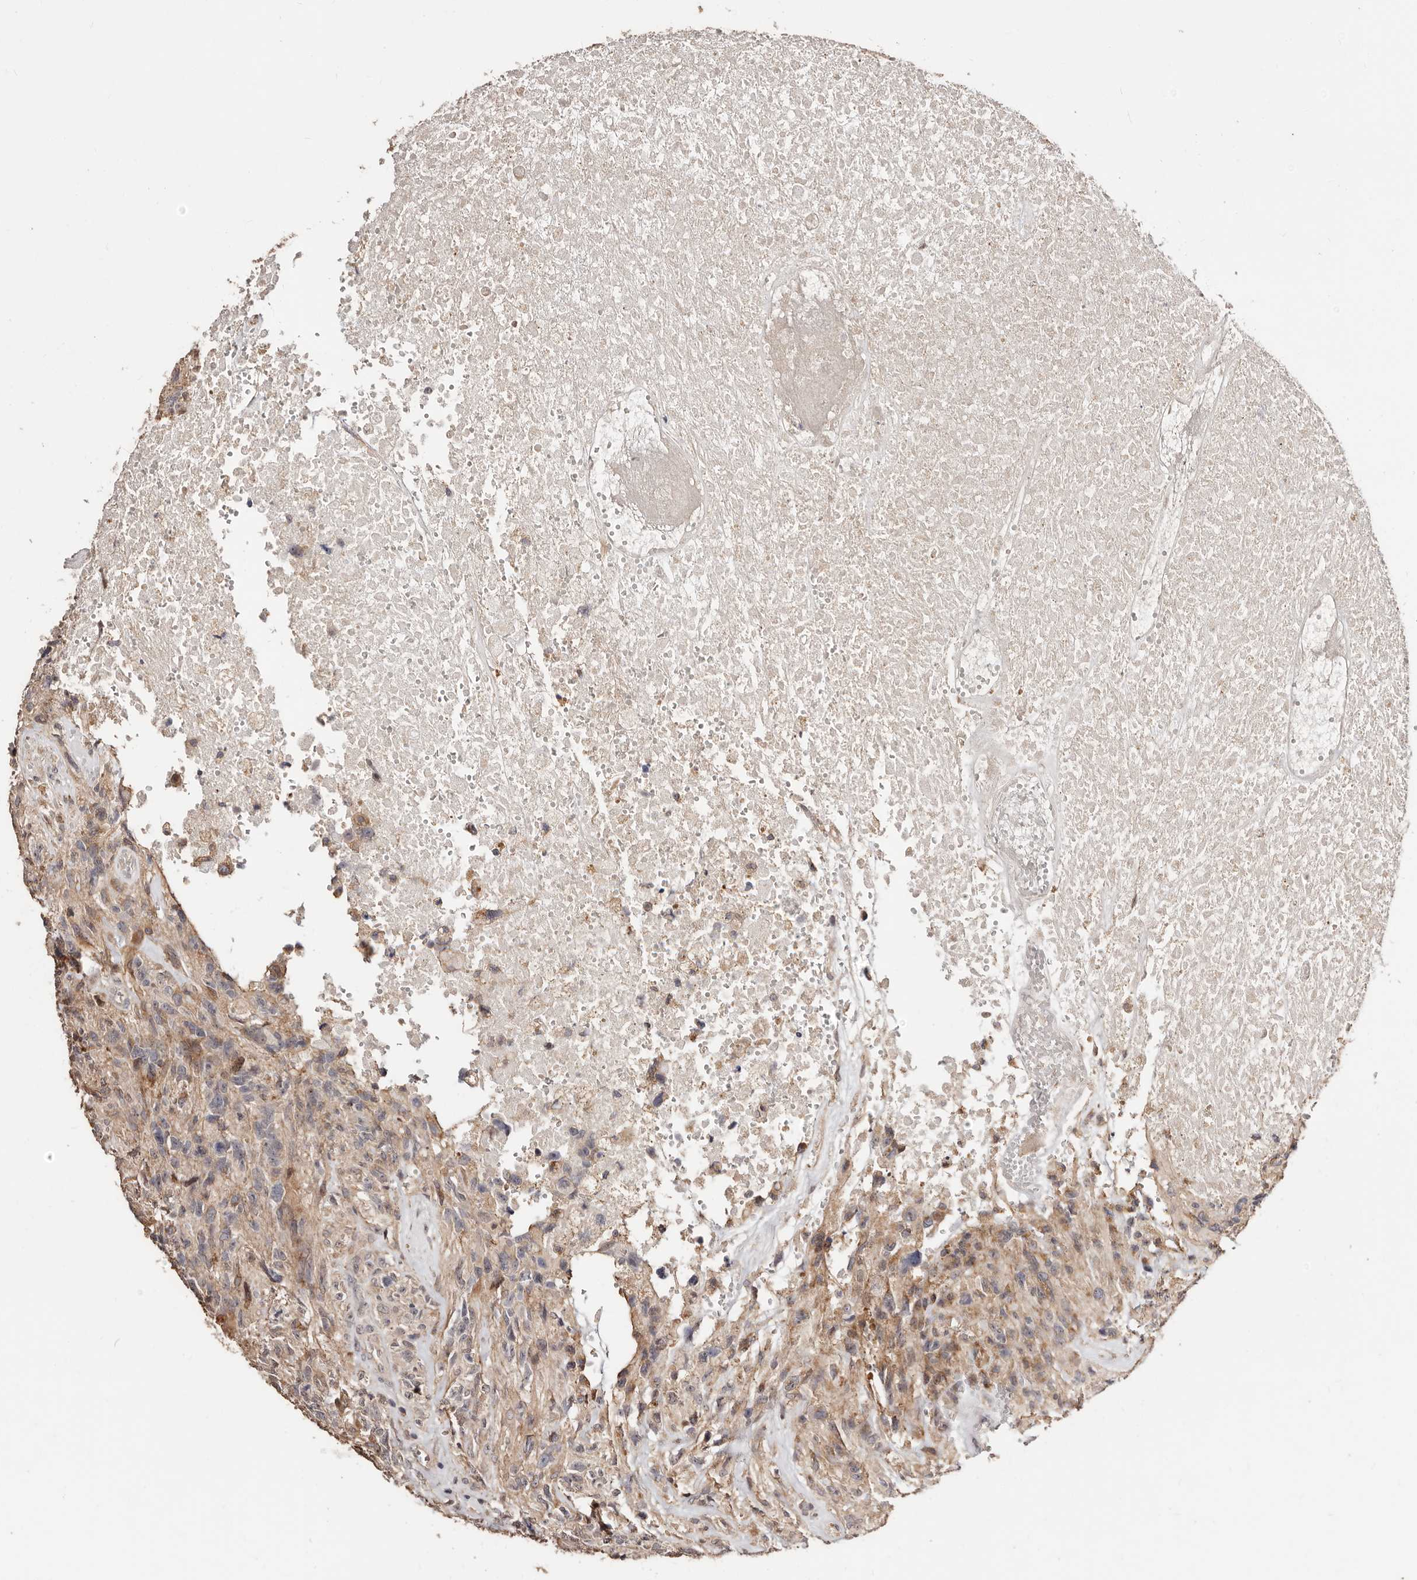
{"staining": {"intensity": "negative", "quantity": "none", "location": "none"}, "tissue": "glioma", "cell_type": "Tumor cells", "image_type": "cancer", "snomed": [{"axis": "morphology", "description": "Glioma, malignant, High grade"}, {"axis": "topography", "description": "Brain"}], "caption": "High magnification brightfield microscopy of glioma stained with DAB (brown) and counterstained with hematoxylin (blue): tumor cells show no significant positivity. The staining was performed using DAB to visualize the protein expression in brown, while the nuclei were stained in blue with hematoxylin (Magnification: 20x).", "gene": "APOL6", "patient": {"sex": "male", "age": 69}}